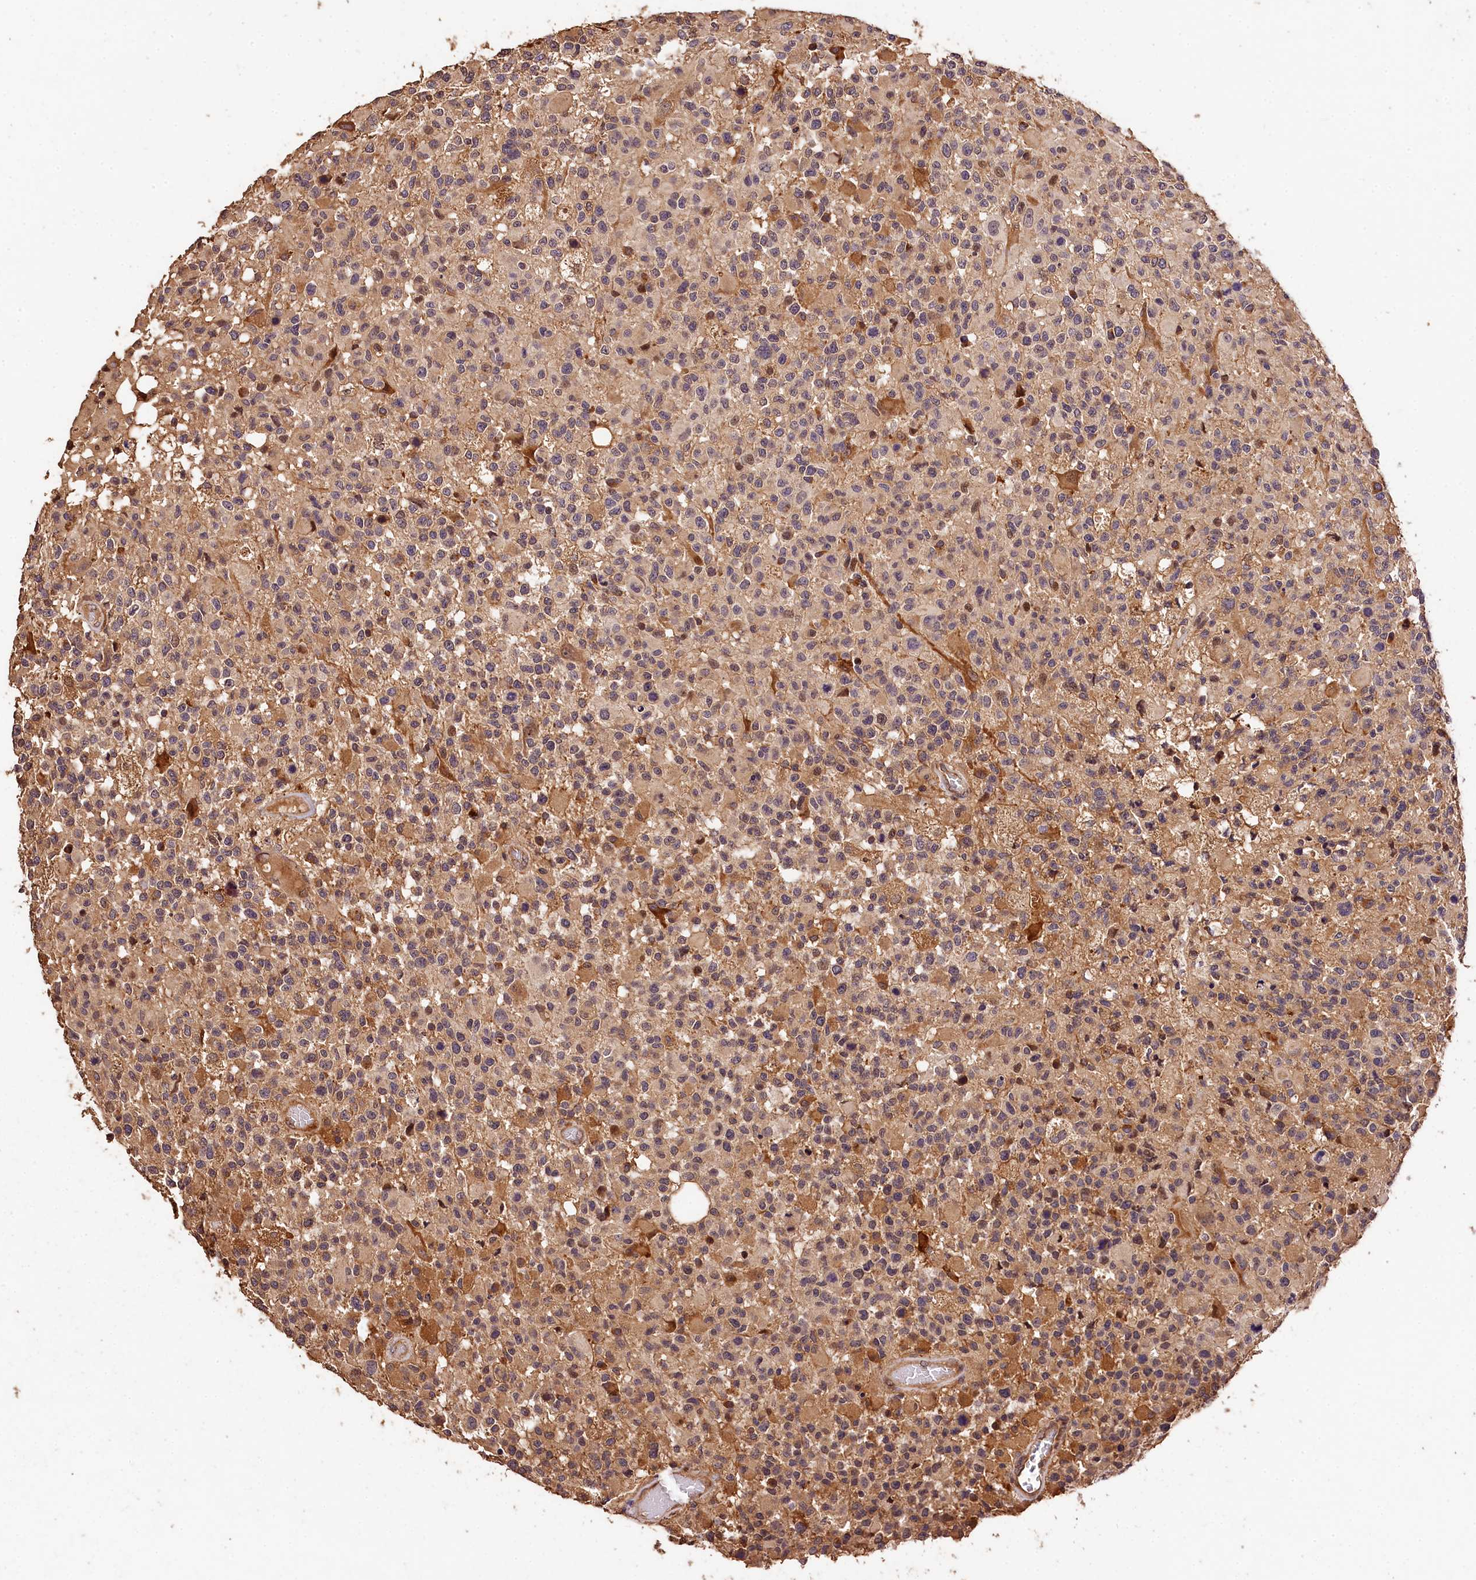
{"staining": {"intensity": "weak", "quantity": "25%-75%", "location": "cytoplasmic/membranous"}, "tissue": "glioma", "cell_type": "Tumor cells", "image_type": "cancer", "snomed": [{"axis": "morphology", "description": "Glioma, malignant, High grade"}, {"axis": "morphology", "description": "Glioblastoma, NOS"}, {"axis": "topography", "description": "Brain"}], "caption": "DAB immunohistochemical staining of human glioblastoma exhibits weak cytoplasmic/membranous protein staining in about 25%-75% of tumor cells.", "gene": "KPTN", "patient": {"sex": "male", "age": 60}}